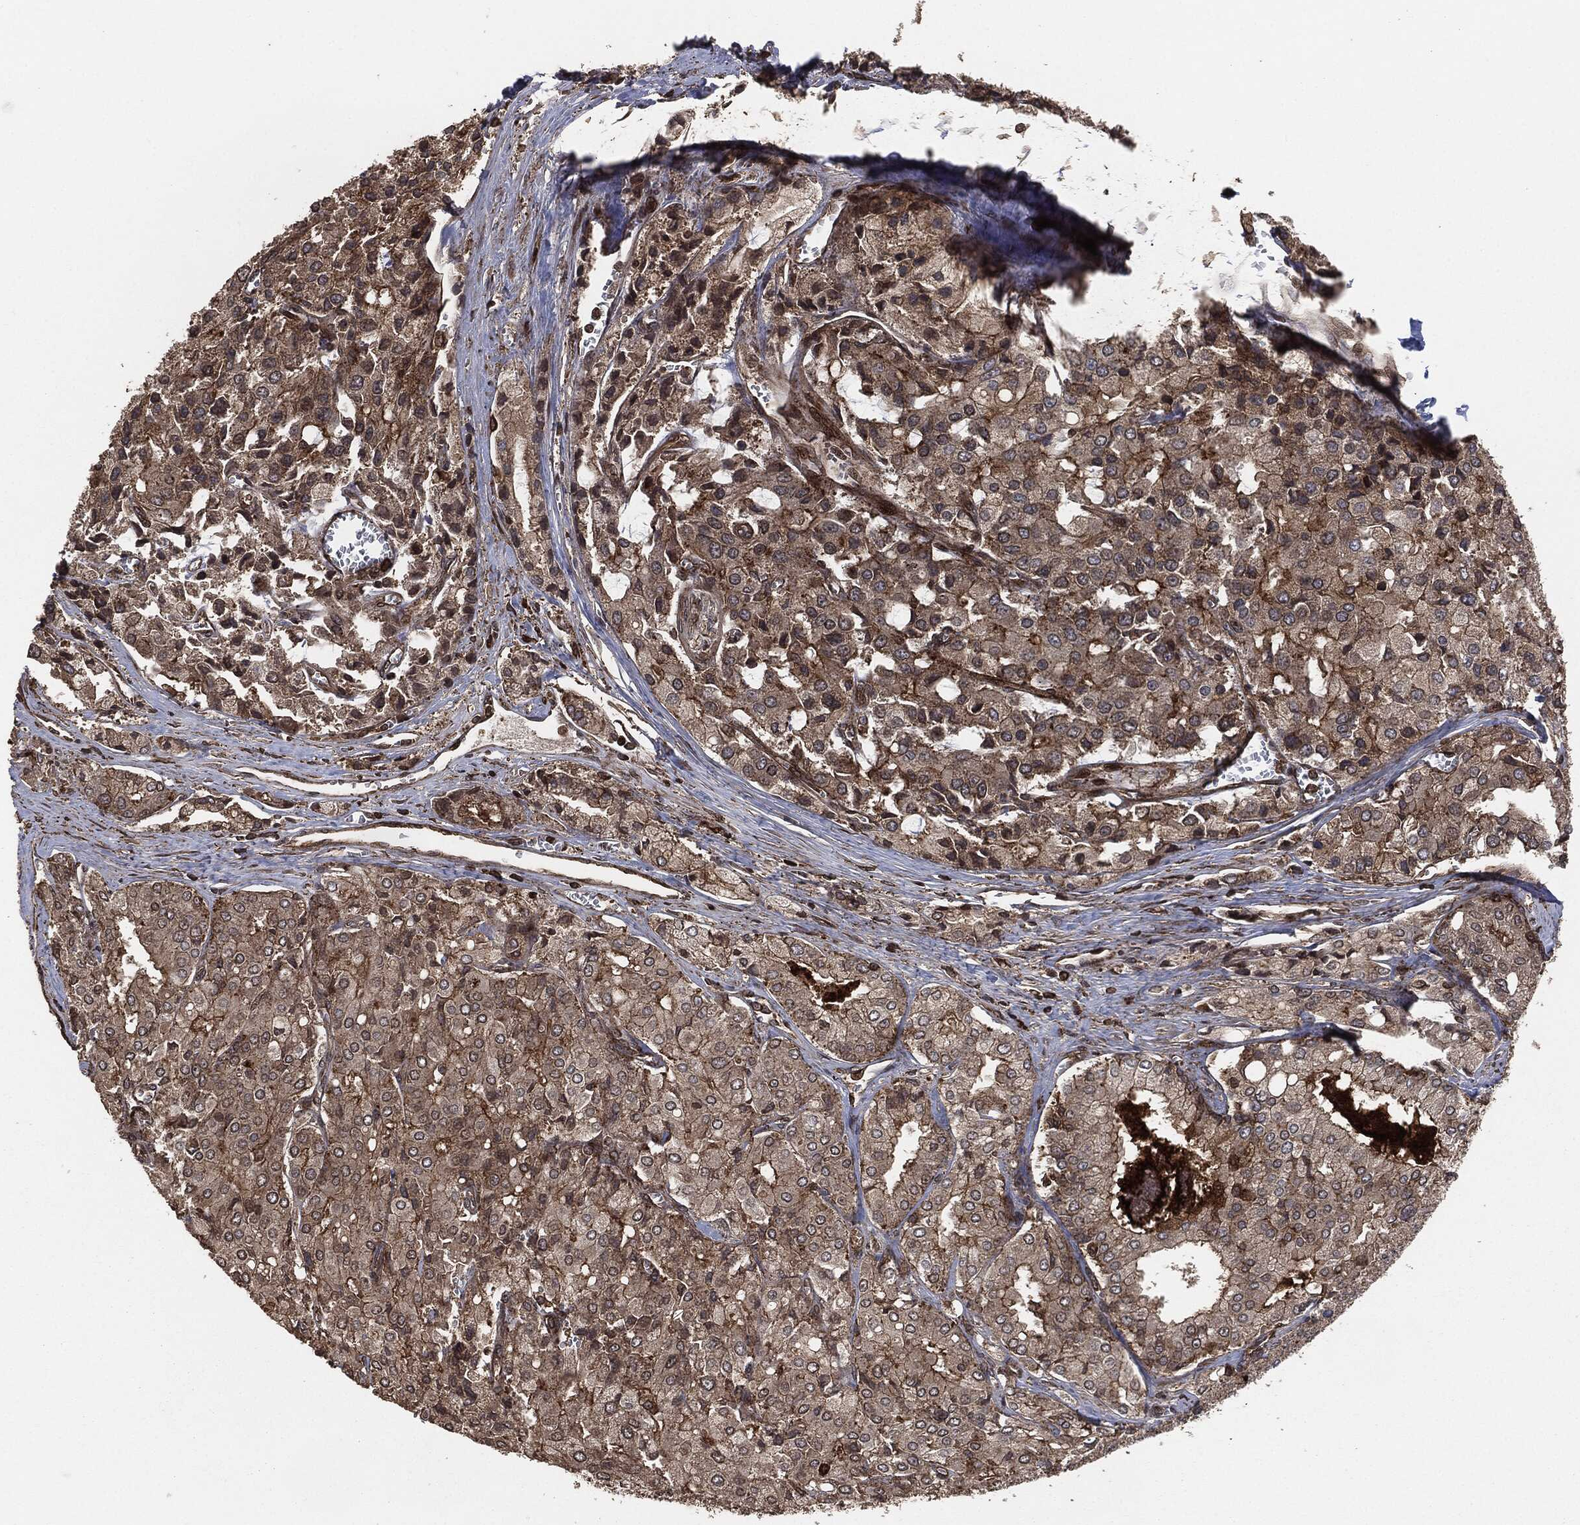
{"staining": {"intensity": "moderate", "quantity": "25%-75%", "location": "cytoplasmic/membranous"}, "tissue": "prostate cancer", "cell_type": "Tumor cells", "image_type": "cancer", "snomed": [{"axis": "morphology", "description": "Adenocarcinoma, NOS"}, {"axis": "topography", "description": "Prostate and seminal vesicle, NOS"}, {"axis": "topography", "description": "Prostate"}], "caption": "Approximately 25%-75% of tumor cells in human prostate cancer show moderate cytoplasmic/membranous protein staining as visualized by brown immunohistochemical staining.", "gene": "IFIT1", "patient": {"sex": "male", "age": 67}}